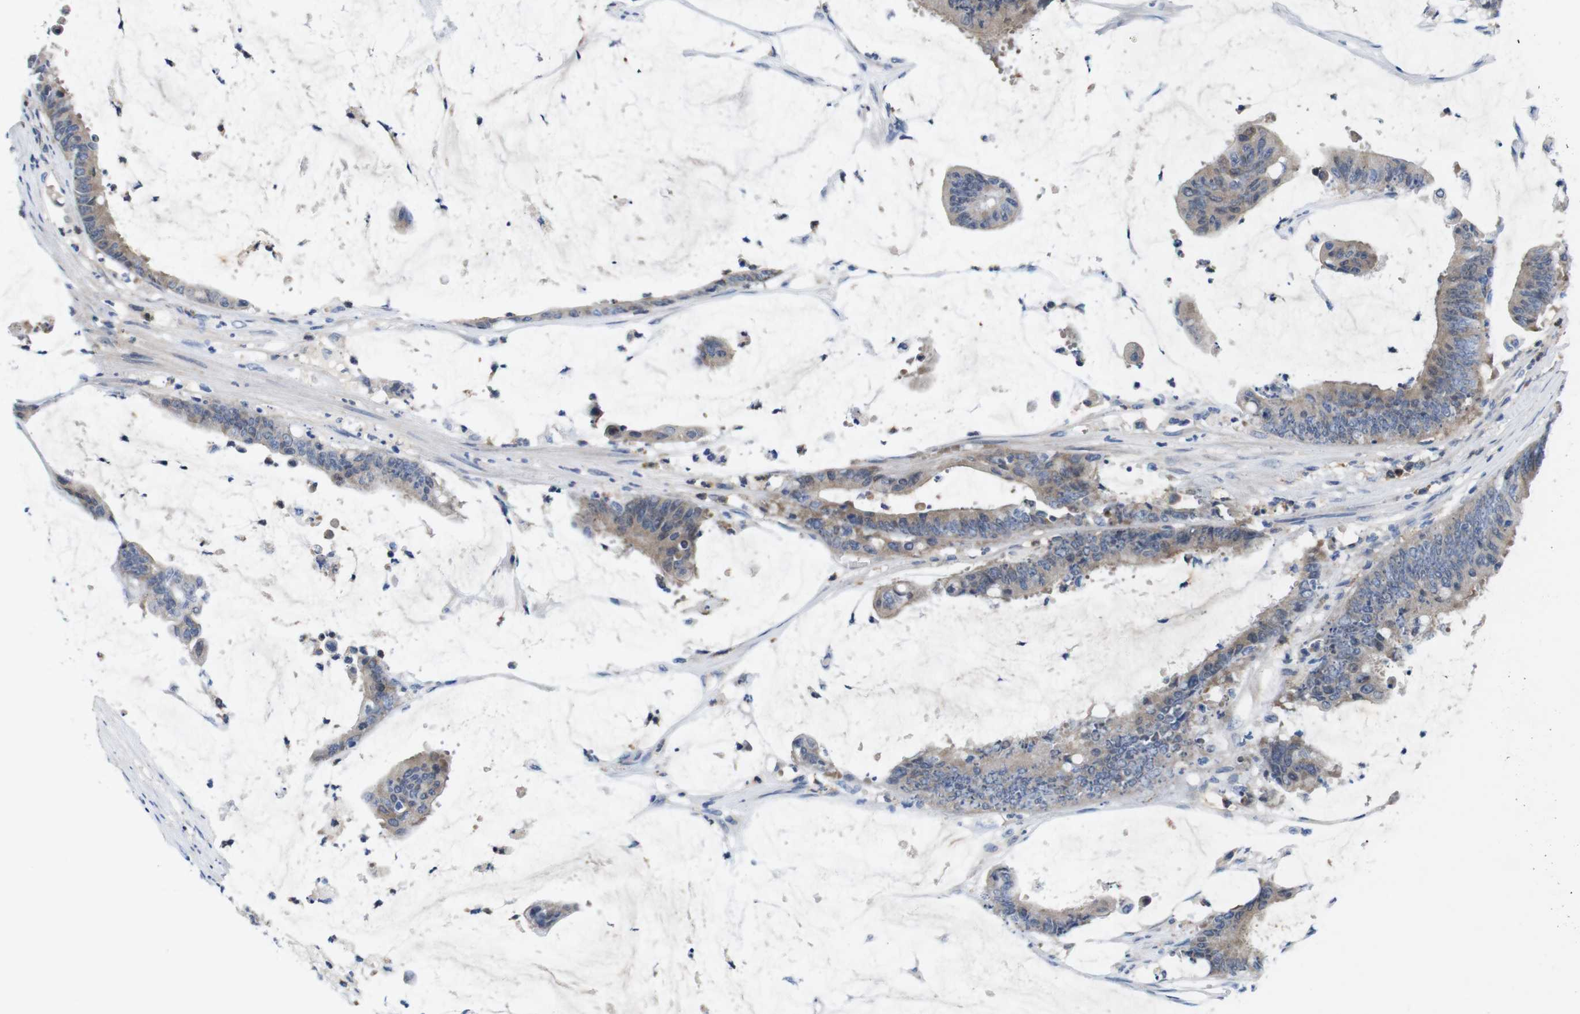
{"staining": {"intensity": "weak", "quantity": ">75%", "location": "cytoplasmic/membranous"}, "tissue": "colorectal cancer", "cell_type": "Tumor cells", "image_type": "cancer", "snomed": [{"axis": "morphology", "description": "Adenocarcinoma, NOS"}, {"axis": "topography", "description": "Rectum"}], "caption": "The histopathology image reveals a brown stain indicating the presence of a protein in the cytoplasmic/membranous of tumor cells in adenocarcinoma (colorectal).", "gene": "C1RL", "patient": {"sex": "female", "age": 66}}